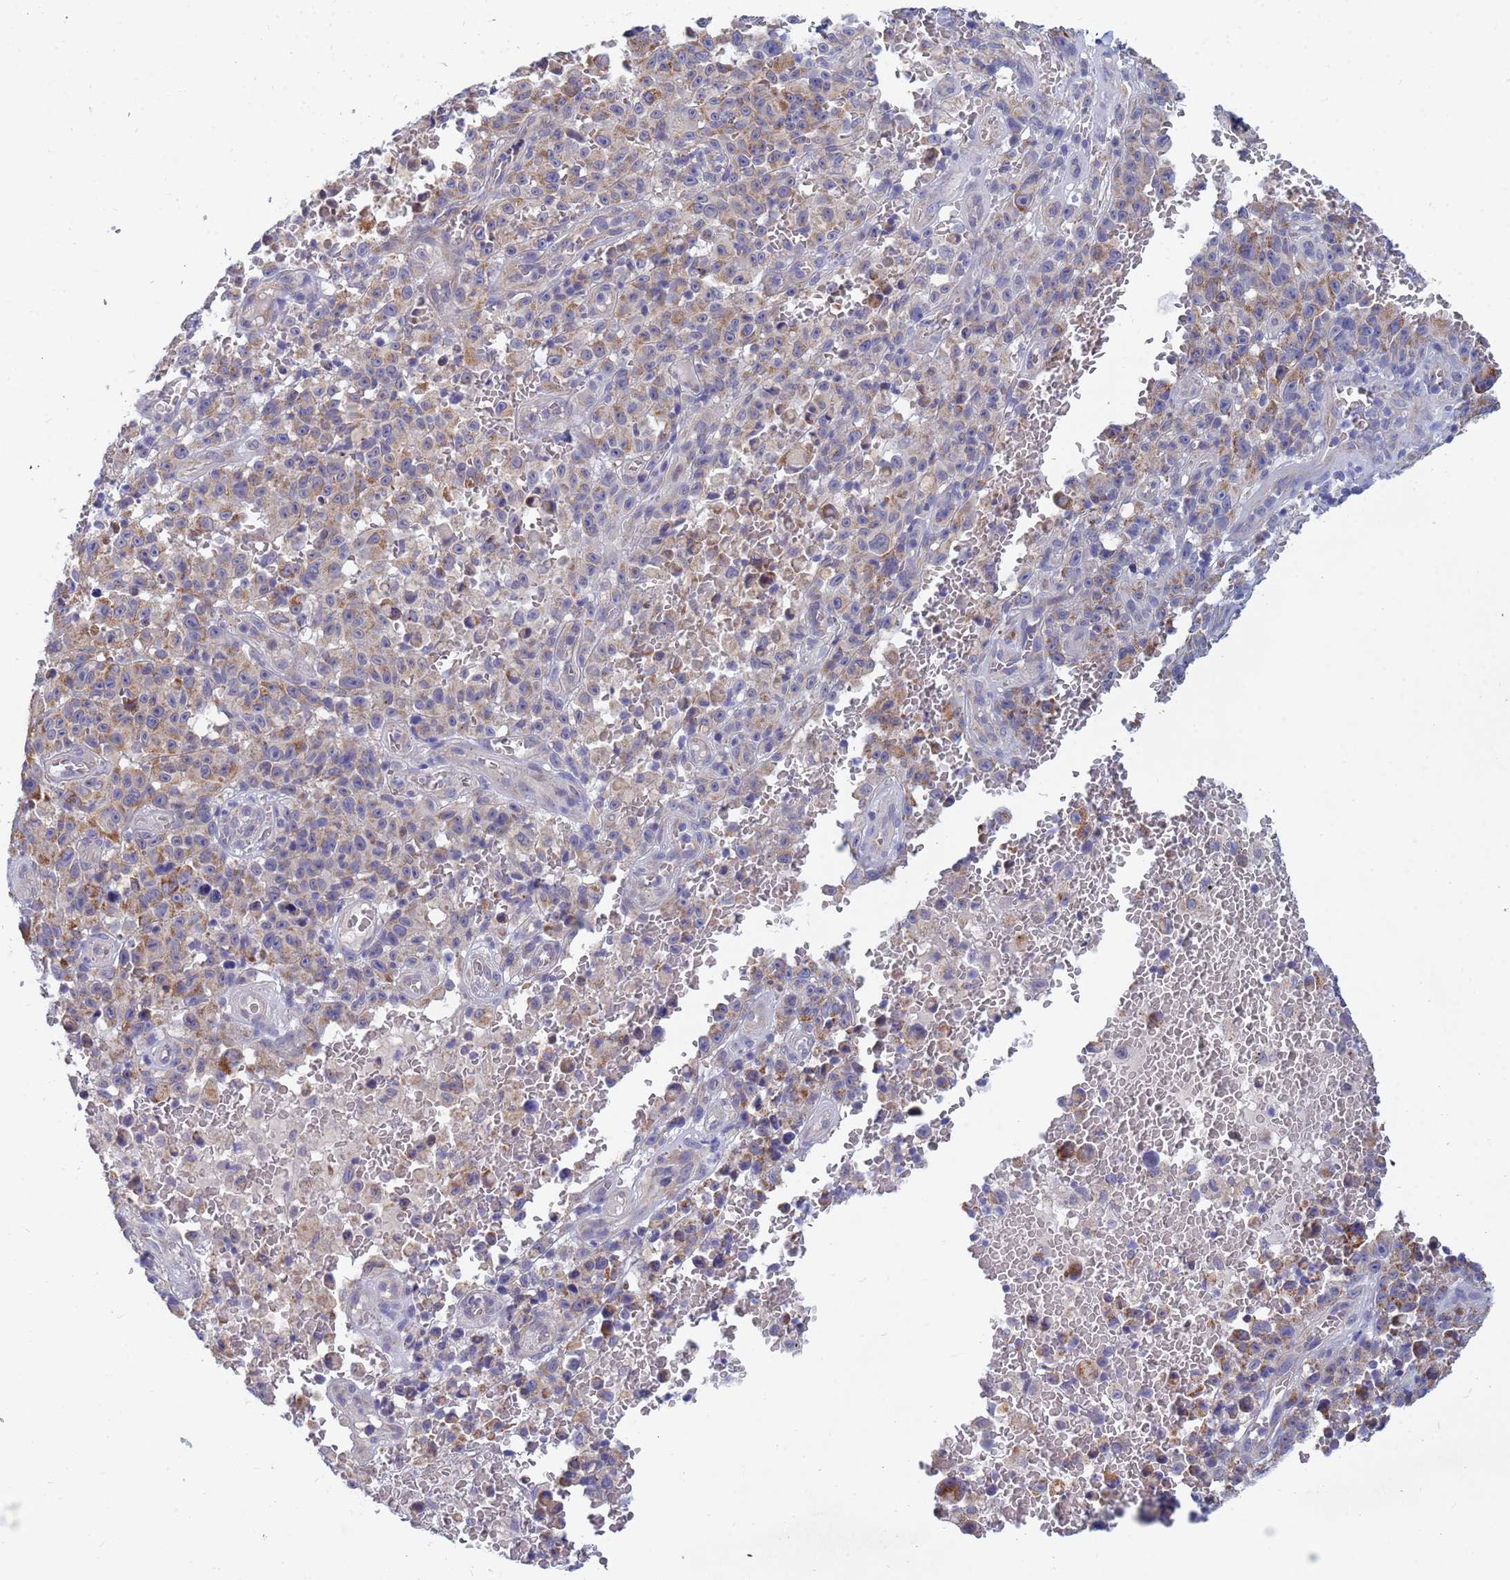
{"staining": {"intensity": "weak", "quantity": ">75%", "location": "cytoplasmic/membranous"}, "tissue": "melanoma", "cell_type": "Tumor cells", "image_type": "cancer", "snomed": [{"axis": "morphology", "description": "Malignant melanoma, NOS"}, {"axis": "topography", "description": "Skin"}], "caption": "A high-resolution image shows immunohistochemistry staining of malignant melanoma, which reveals weak cytoplasmic/membranous staining in about >75% of tumor cells. (DAB (3,3'-diaminobenzidine) = brown stain, brightfield microscopy at high magnification).", "gene": "SDR39U1", "patient": {"sex": "female", "age": 82}}